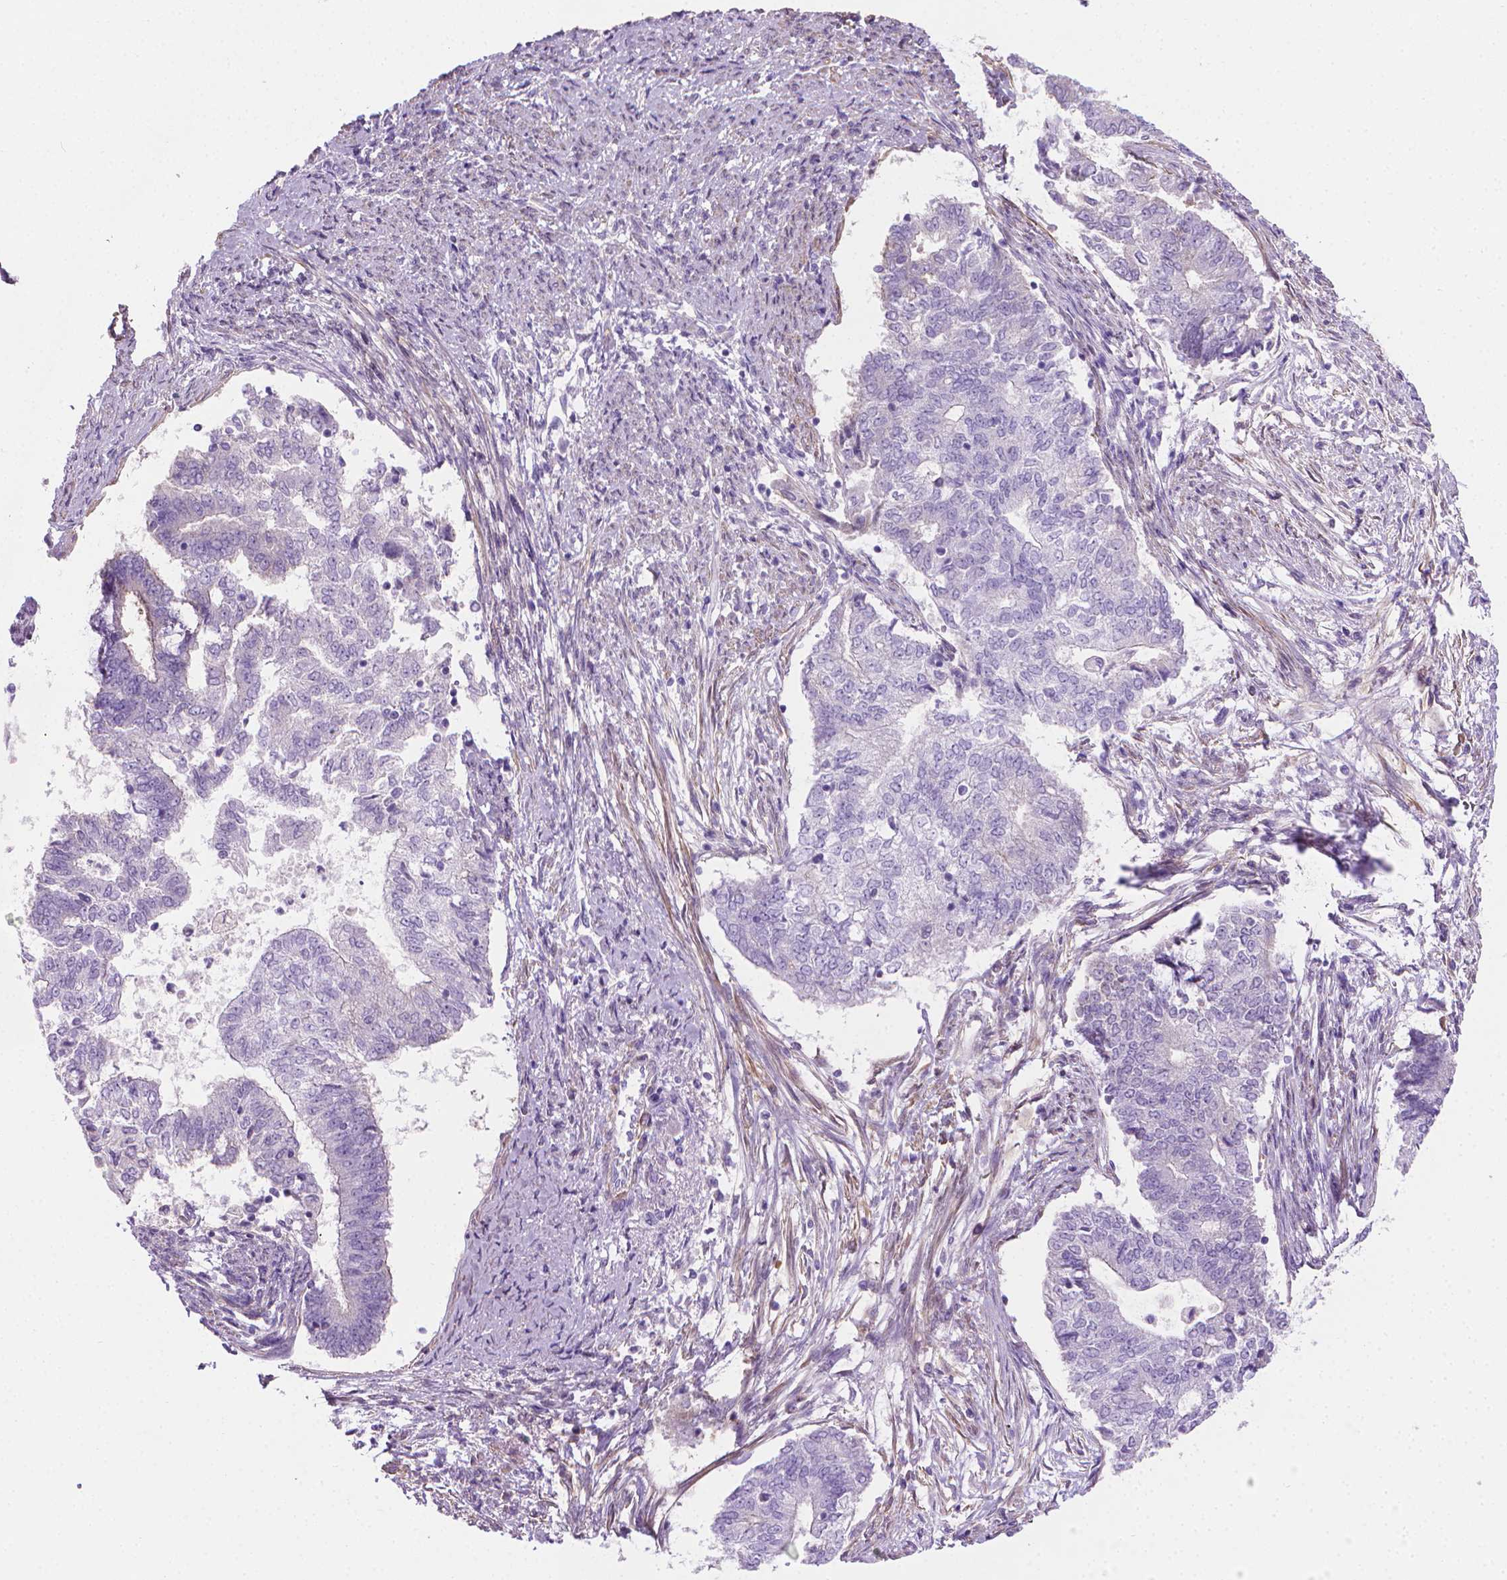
{"staining": {"intensity": "negative", "quantity": "none", "location": "none"}, "tissue": "endometrial cancer", "cell_type": "Tumor cells", "image_type": "cancer", "snomed": [{"axis": "morphology", "description": "Adenocarcinoma, NOS"}, {"axis": "topography", "description": "Endometrium"}], "caption": "Immunohistochemistry histopathology image of human endometrial cancer stained for a protein (brown), which displays no expression in tumor cells.", "gene": "FASN", "patient": {"sex": "female", "age": 65}}